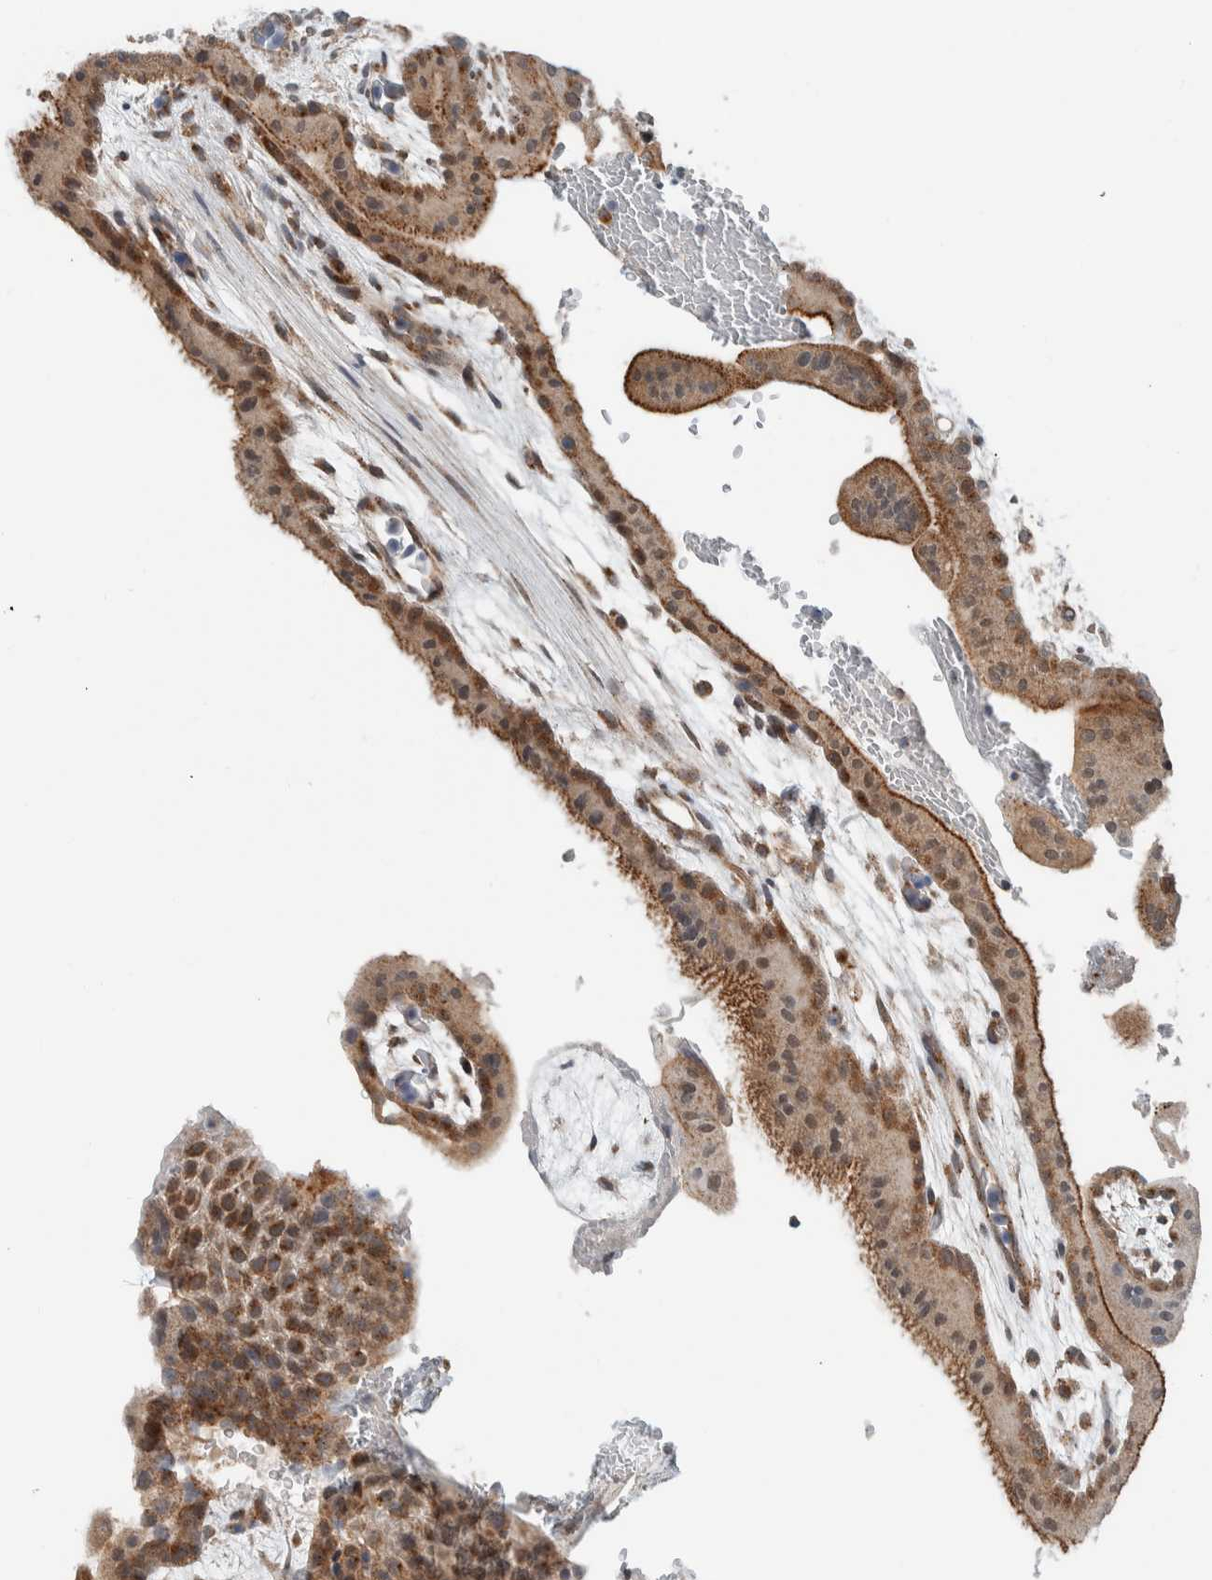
{"staining": {"intensity": "moderate", "quantity": ">75%", "location": "cytoplasmic/membranous"}, "tissue": "placenta", "cell_type": "Decidual cells", "image_type": "normal", "snomed": [{"axis": "morphology", "description": "Normal tissue, NOS"}, {"axis": "topography", "description": "Placenta"}], "caption": "Immunohistochemical staining of unremarkable human placenta shows >75% levels of moderate cytoplasmic/membranous protein expression in about >75% of decidual cells. Immunohistochemistry stains the protein of interest in brown and the nuclei are stained blue.", "gene": "RERE", "patient": {"sex": "female", "age": 35}}